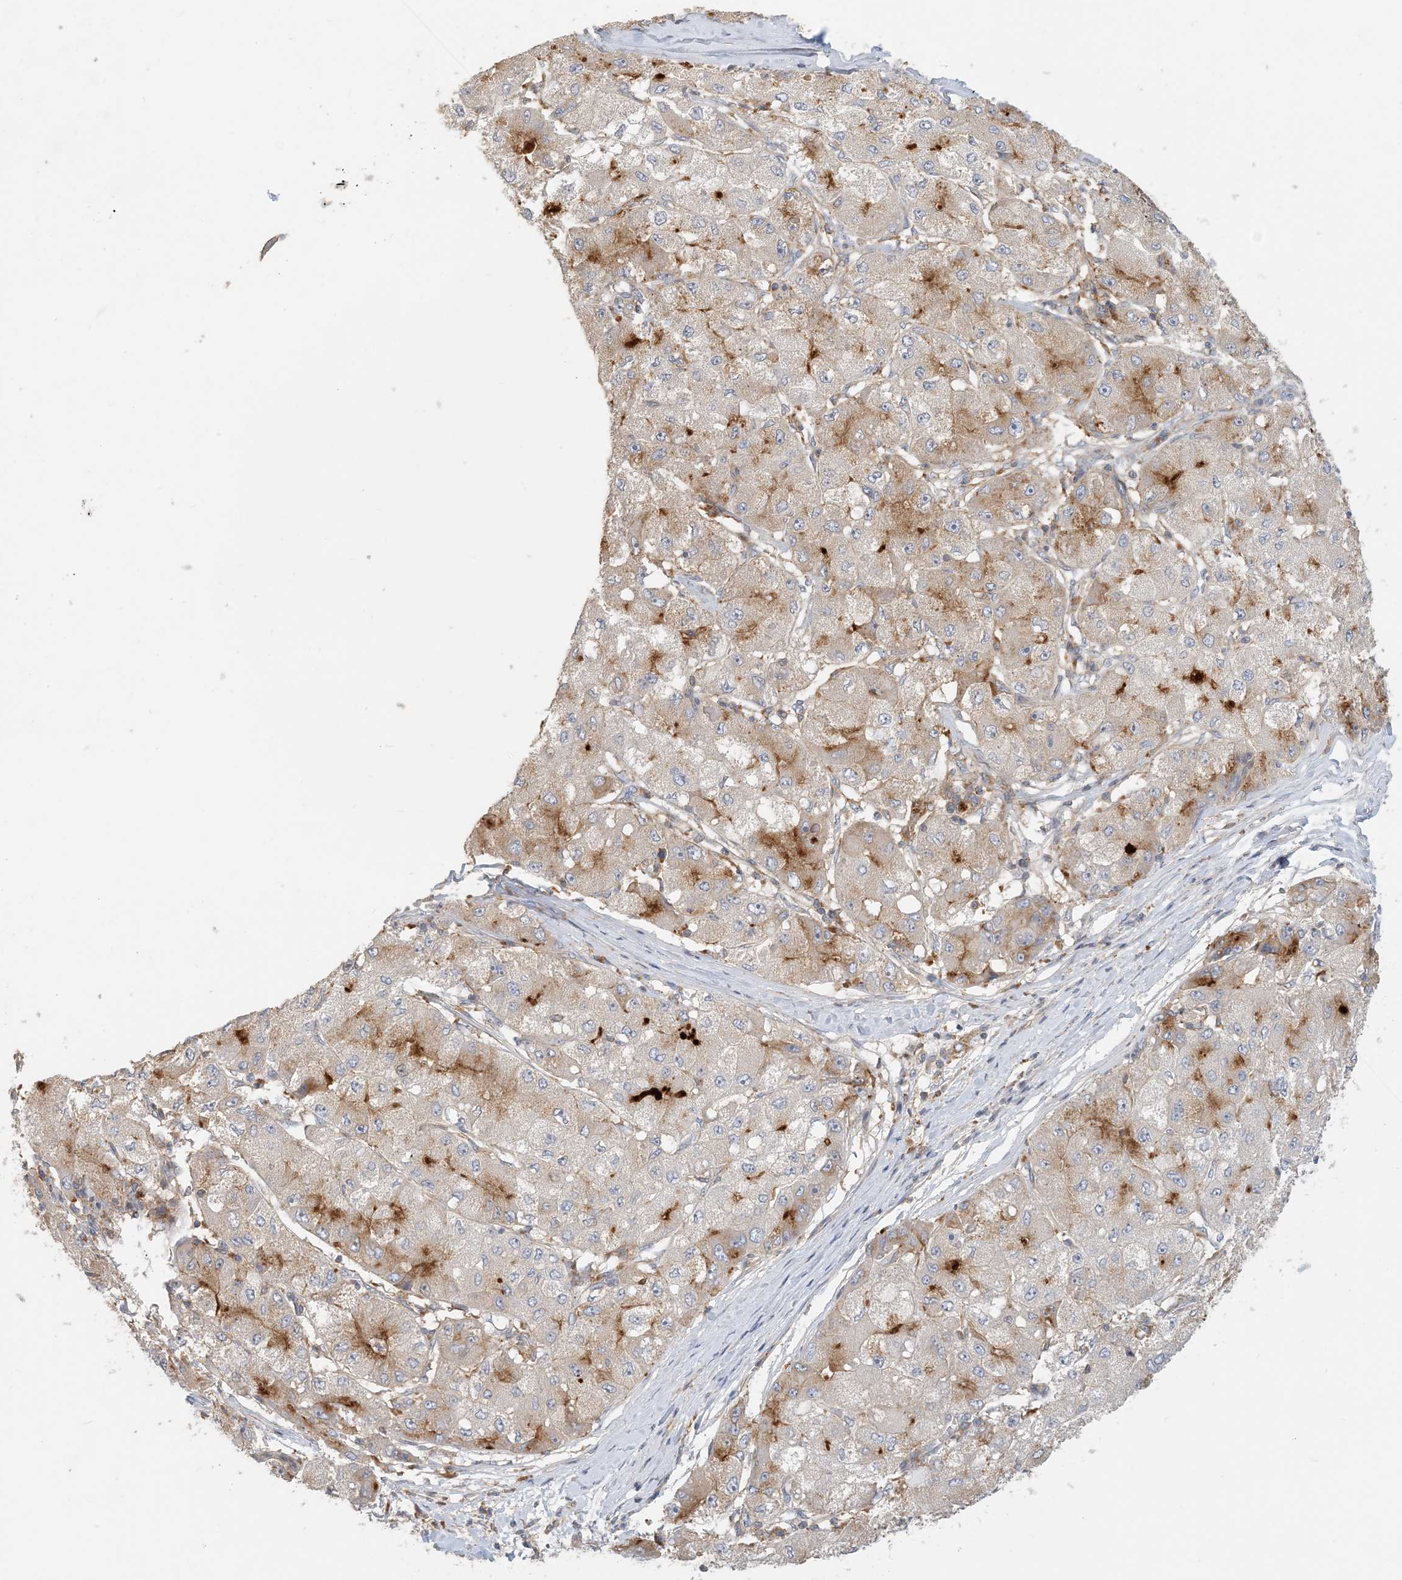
{"staining": {"intensity": "moderate", "quantity": "25%-75%", "location": "cytoplasmic/membranous"}, "tissue": "liver cancer", "cell_type": "Tumor cells", "image_type": "cancer", "snomed": [{"axis": "morphology", "description": "Carcinoma, Hepatocellular, NOS"}, {"axis": "topography", "description": "Liver"}], "caption": "Protein staining of liver cancer tissue exhibits moderate cytoplasmic/membranous positivity in approximately 25%-75% of tumor cells.", "gene": "SPPL2A", "patient": {"sex": "male", "age": 80}}